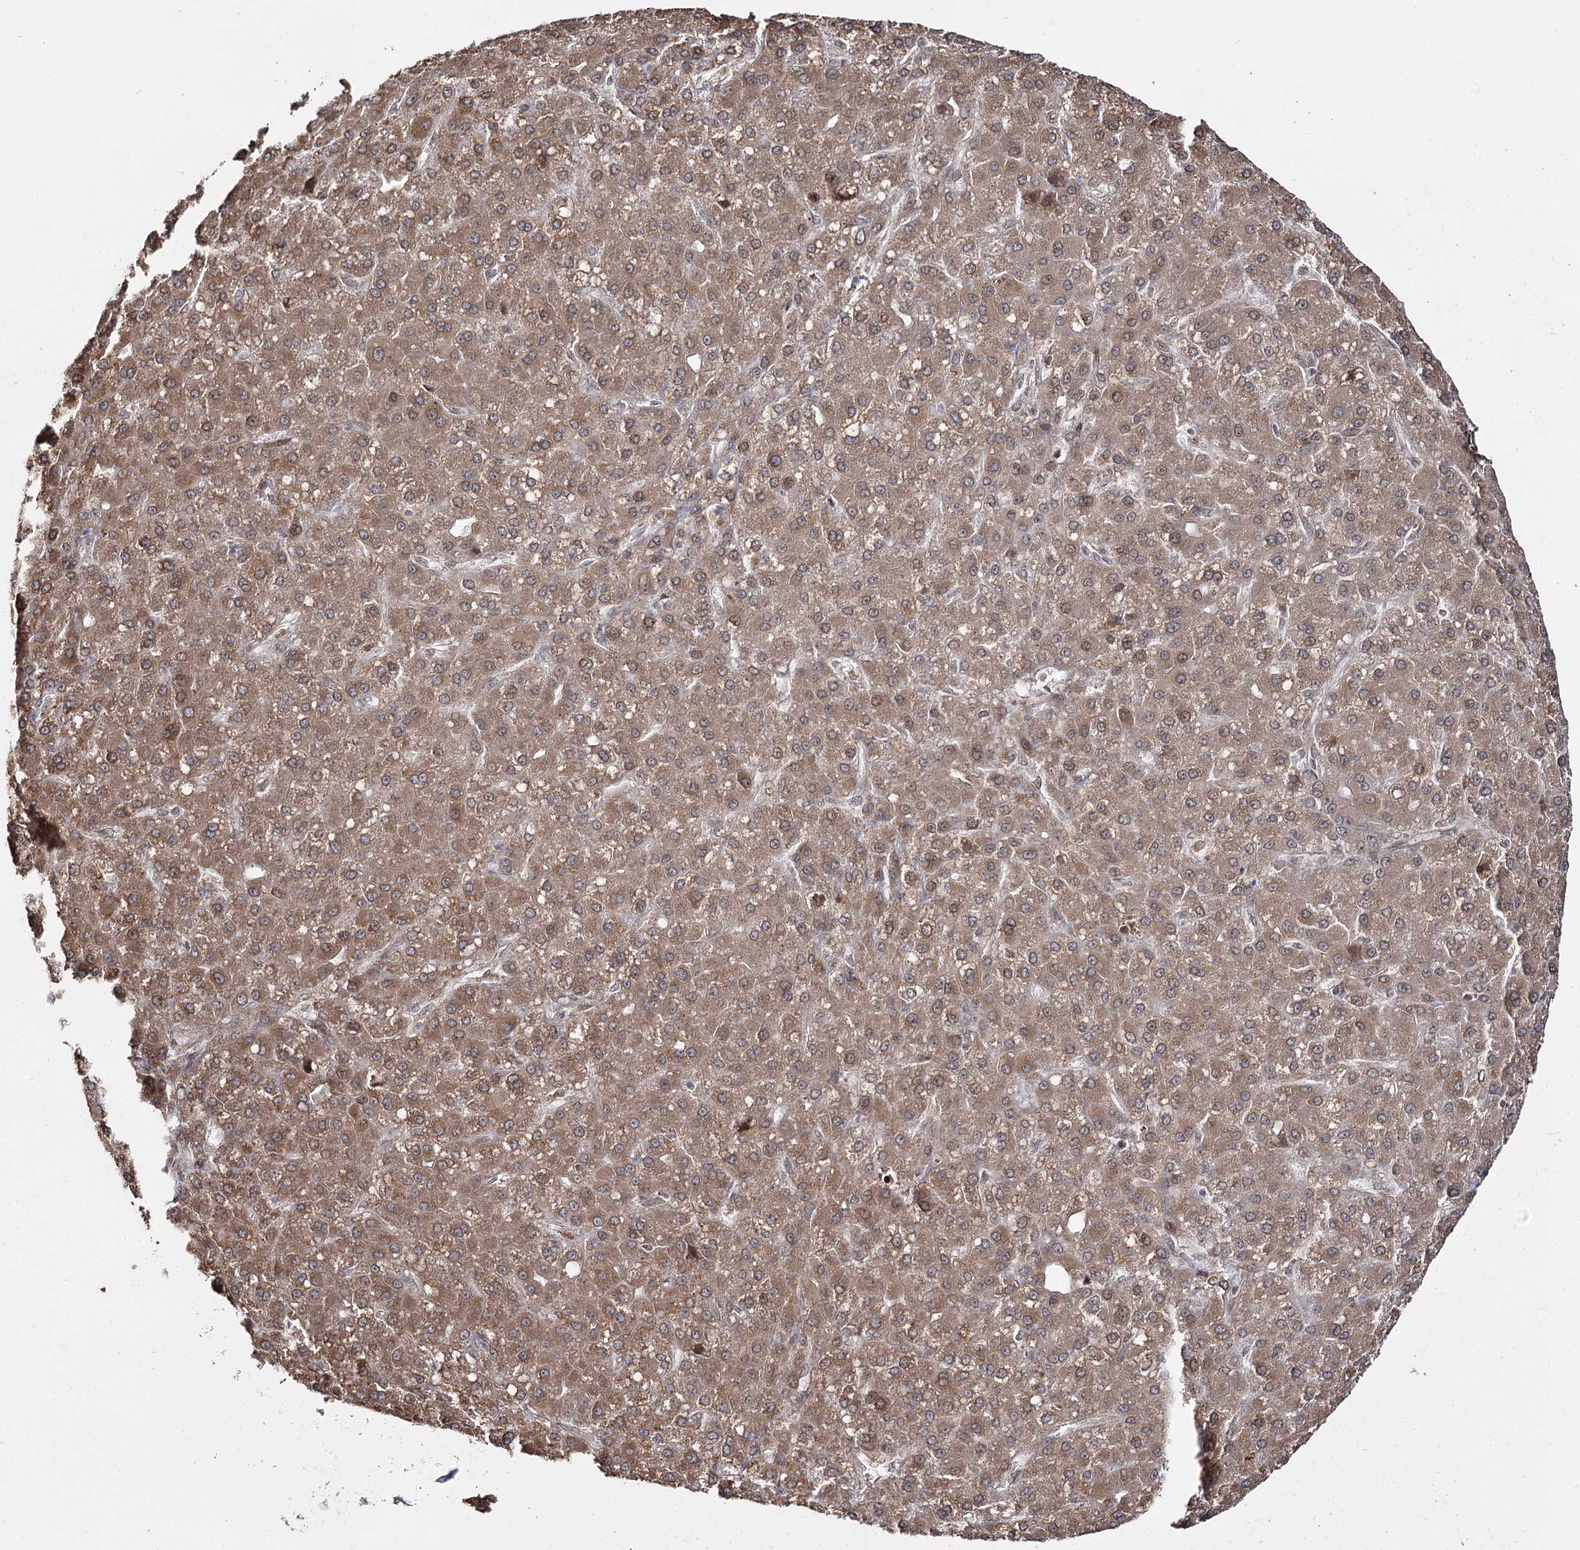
{"staining": {"intensity": "moderate", "quantity": ">75%", "location": "cytoplasmic/membranous"}, "tissue": "liver cancer", "cell_type": "Tumor cells", "image_type": "cancer", "snomed": [{"axis": "morphology", "description": "Carcinoma, Hepatocellular, NOS"}, {"axis": "topography", "description": "Liver"}], "caption": "This histopathology image exhibits liver cancer (hepatocellular carcinoma) stained with IHC to label a protein in brown. The cytoplasmic/membranous of tumor cells show moderate positivity for the protein. Nuclei are counter-stained blue.", "gene": "TRNT1", "patient": {"sex": "male", "age": 67}}